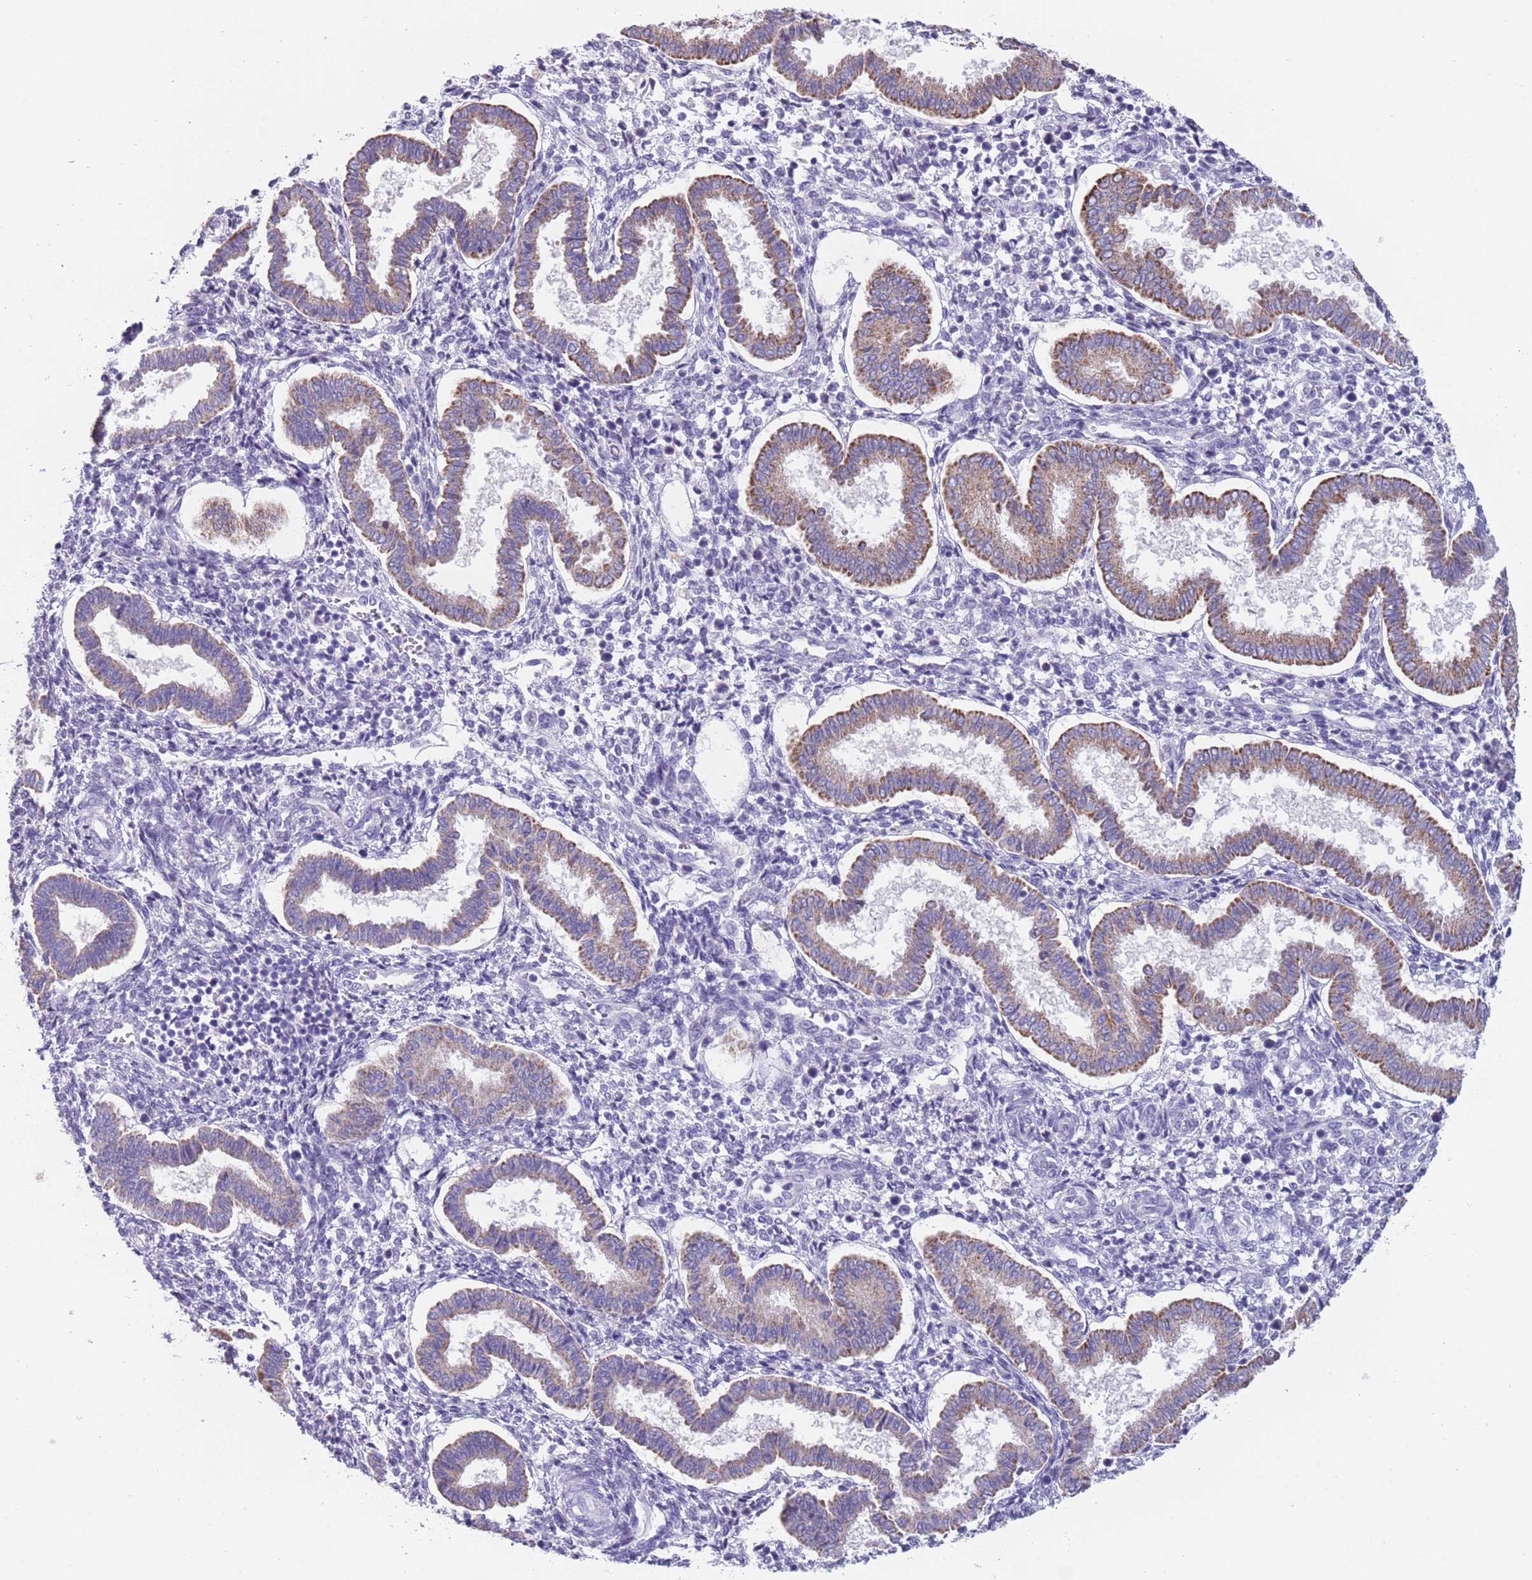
{"staining": {"intensity": "negative", "quantity": "none", "location": "none"}, "tissue": "endometrium", "cell_type": "Cells in endometrial stroma", "image_type": "normal", "snomed": [{"axis": "morphology", "description": "Normal tissue, NOS"}, {"axis": "topography", "description": "Endometrium"}], "caption": "DAB immunohistochemical staining of unremarkable human endometrium exhibits no significant positivity in cells in endometrial stroma. (DAB IHC with hematoxylin counter stain).", "gene": "SPIRE2", "patient": {"sex": "female", "age": 24}}